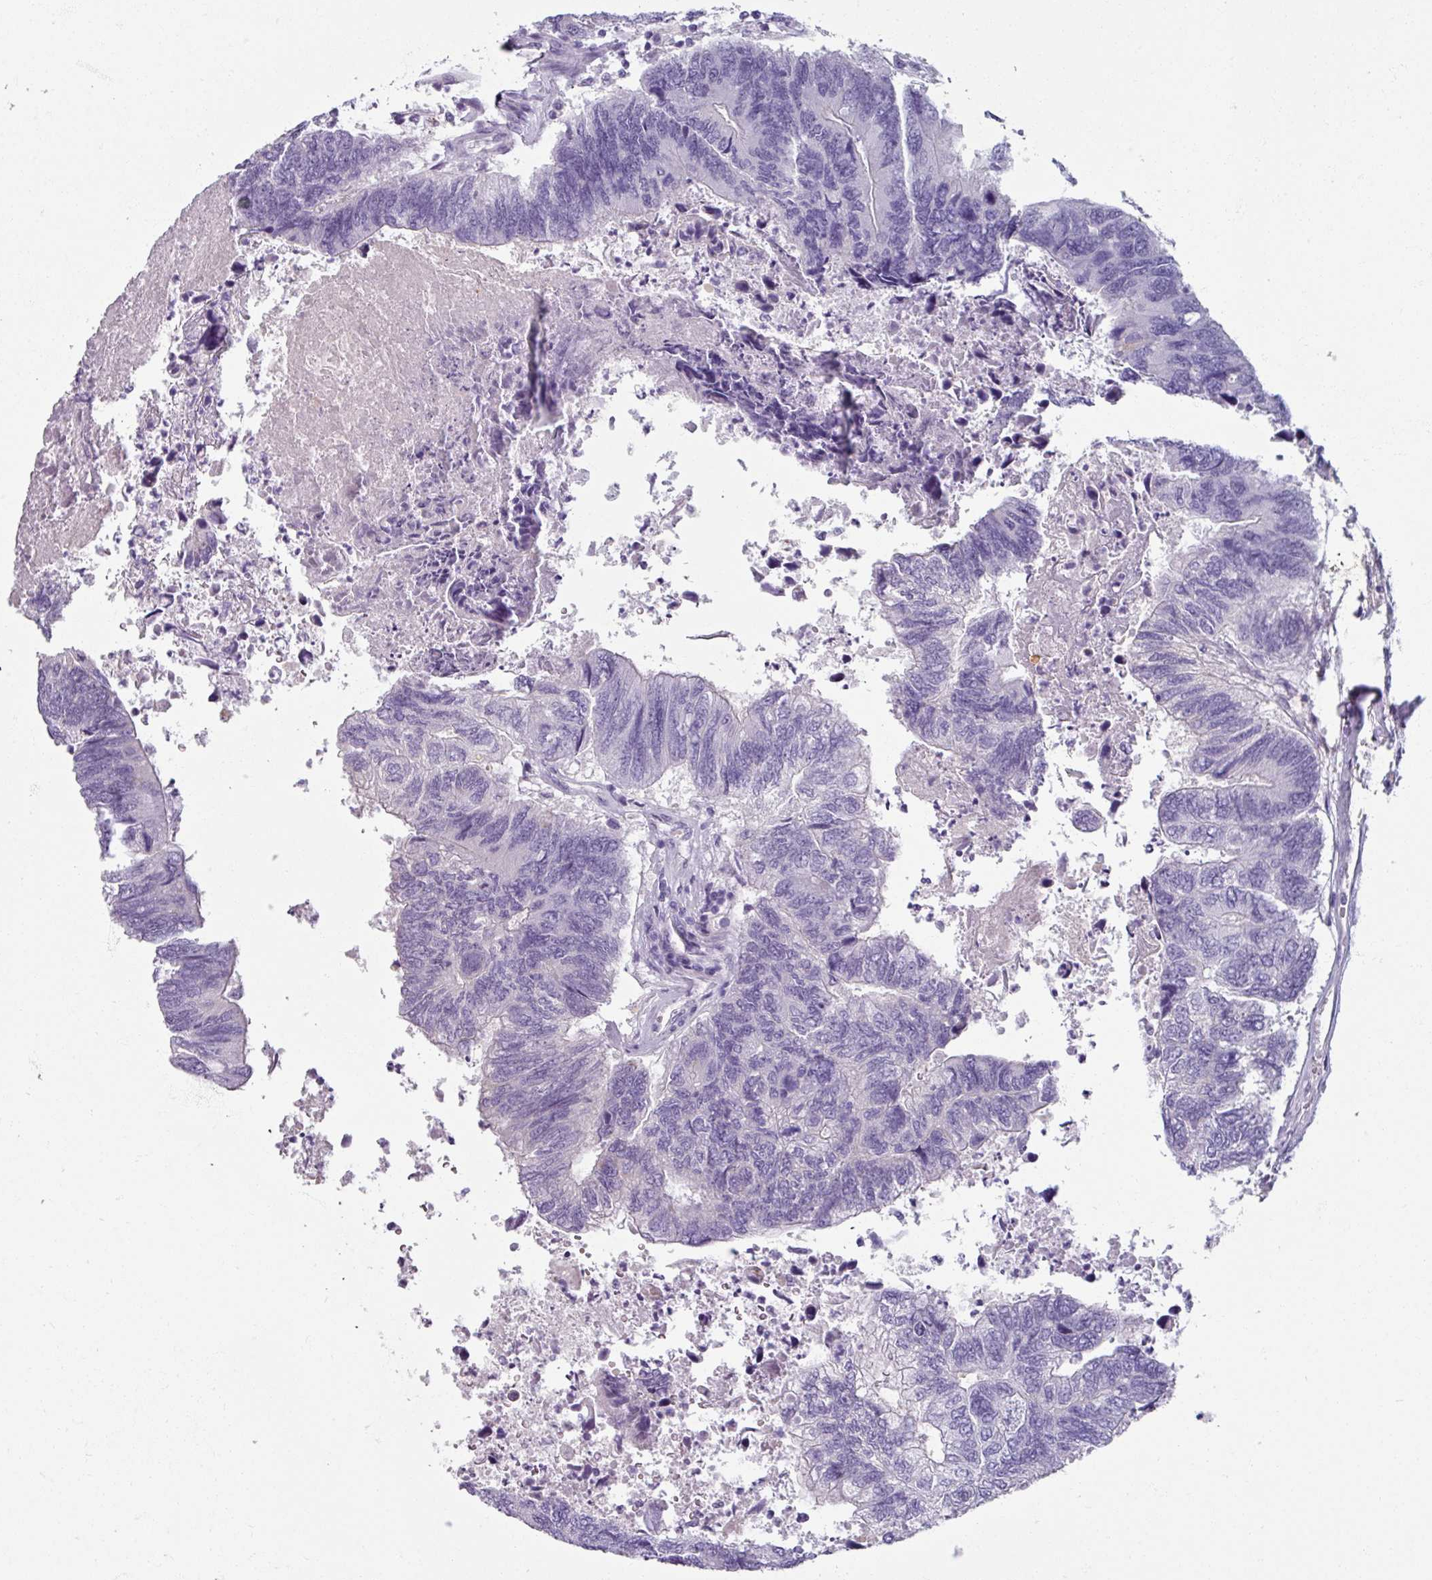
{"staining": {"intensity": "negative", "quantity": "none", "location": "none"}, "tissue": "colorectal cancer", "cell_type": "Tumor cells", "image_type": "cancer", "snomed": [{"axis": "morphology", "description": "Adenocarcinoma, NOS"}, {"axis": "topography", "description": "Colon"}], "caption": "Tumor cells show no significant protein positivity in colorectal cancer.", "gene": "SPESP1", "patient": {"sex": "female", "age": 67}}